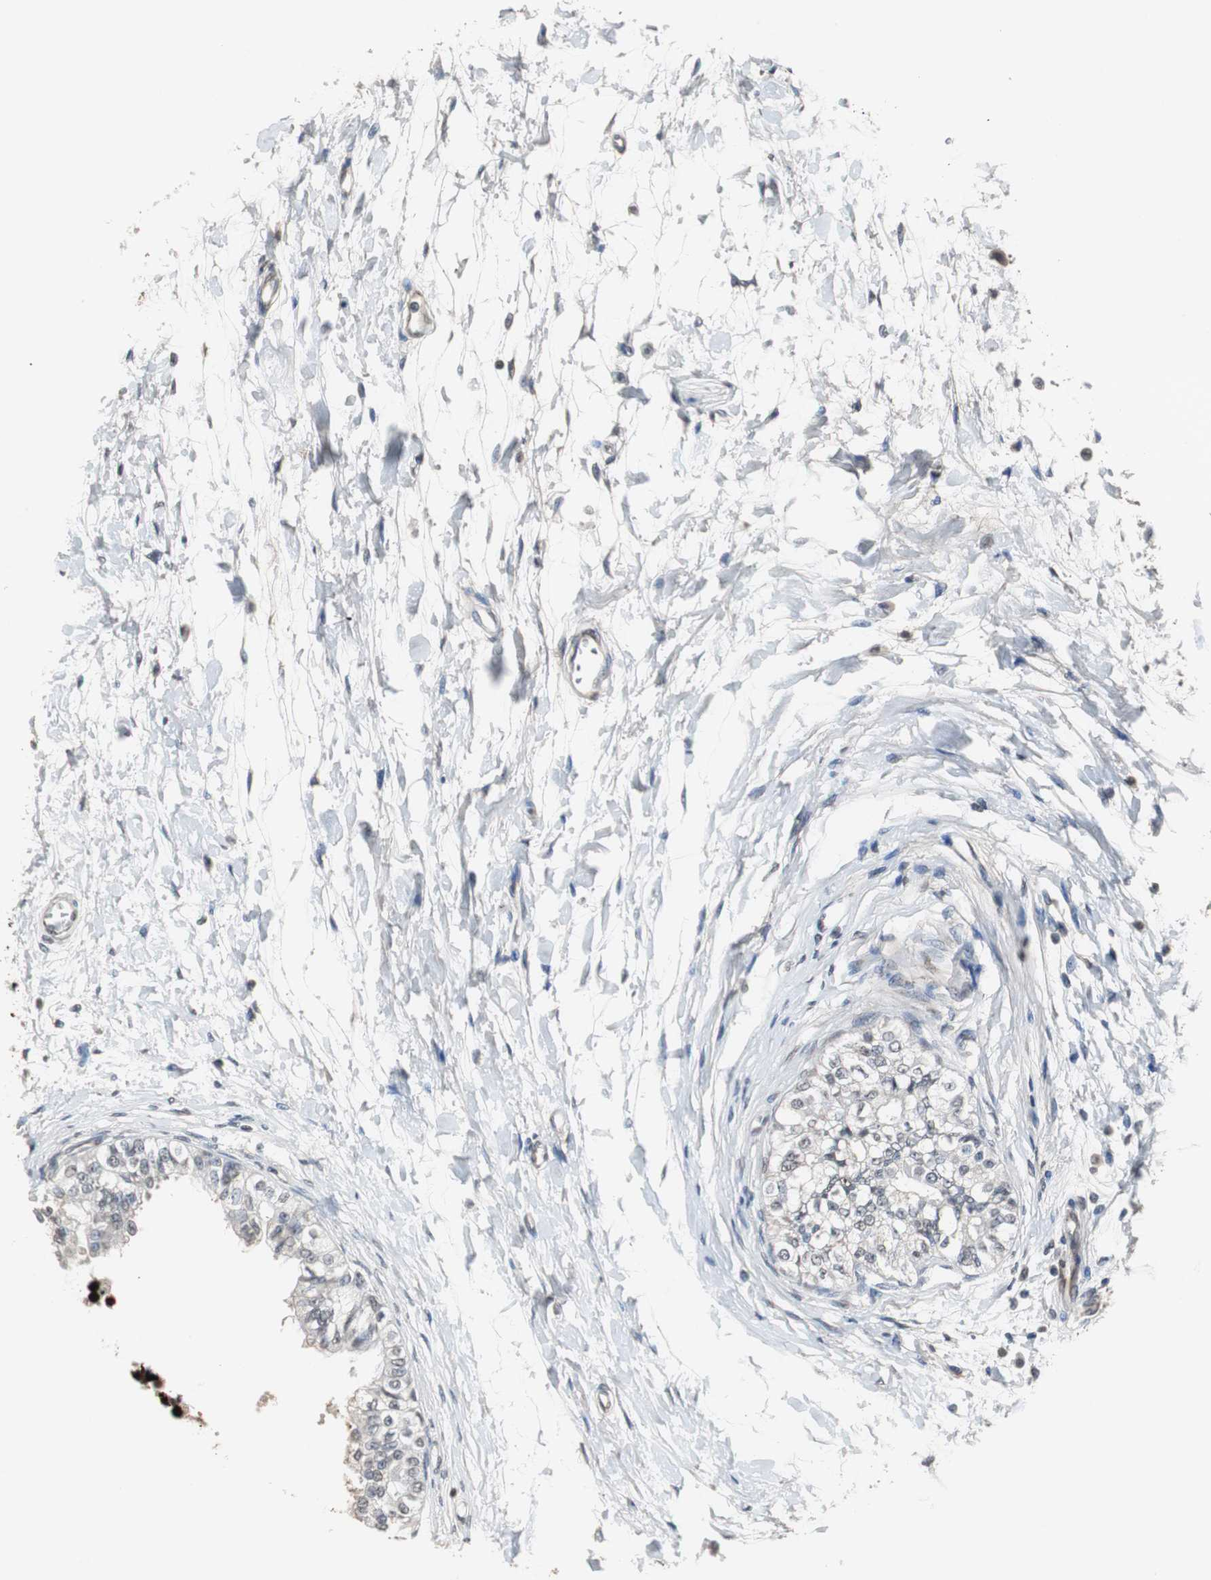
{"staining": {"intensity": "weak", "quantity": "<25%", "location": "cytoplasmic/membranous,nuclear"}, "tissue": "epididymis", "cell_type": "Glandular cells", "image_type": "normal", "snomed": [{"axis": "morphology", "description": "Normal tissue, NOS"}, {"axis": "morphology", "description": "Adenocarcinoma, metastatic, NOS"}, {"axis": "topography", "description": "Testis"}, {"axis": "topography", "description": "Epididymis"}], "caption": "Immunohistochemistry of normal epididymis displays no positivity in glandular cells.", "gene": "TOP2A", "patient": {"sex": "male", "age": 26}}